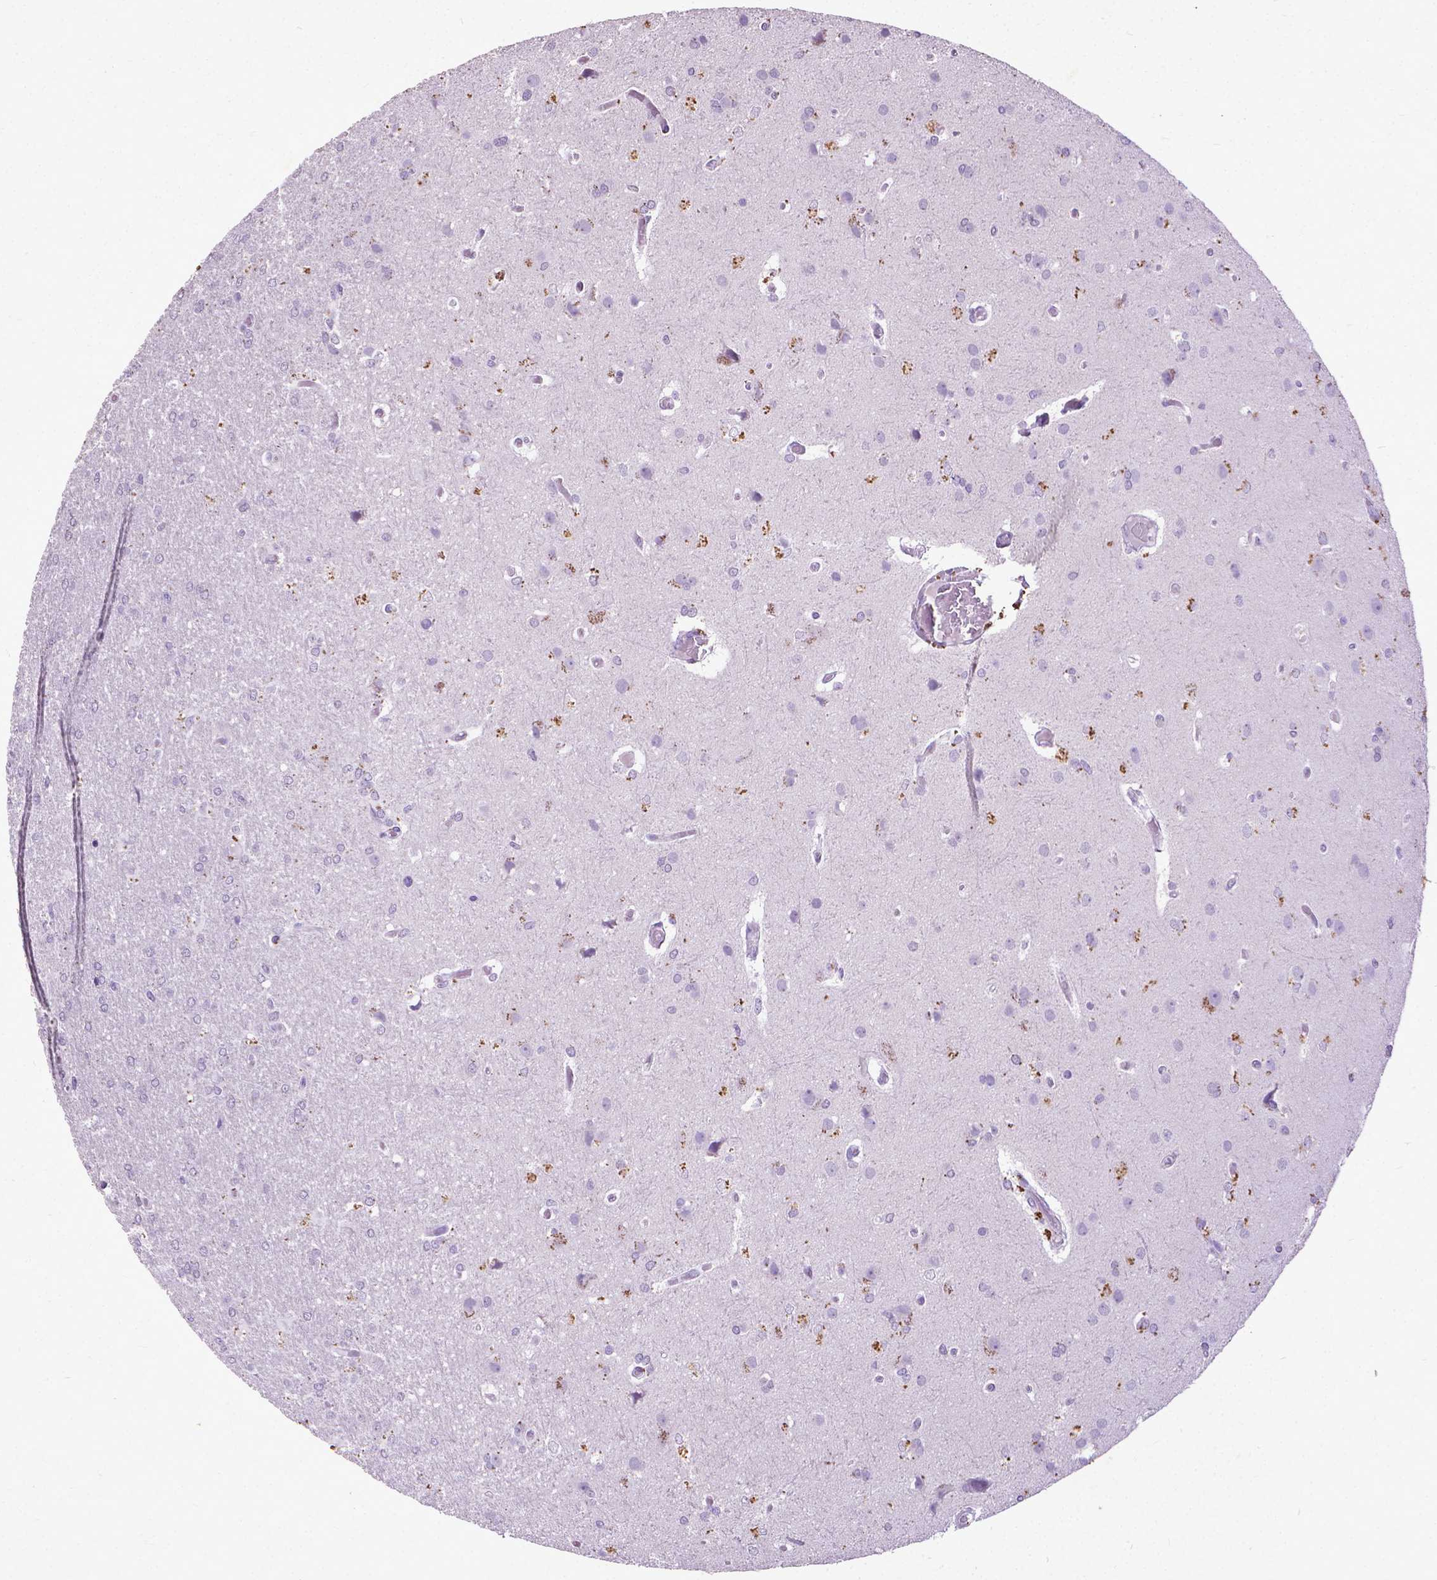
{"staining": {"intensity": "negative", "quantity": "none", "location": "none"}, "tissue": "glioma", "cell_type": "Tumor cells", "image_type": "cancer", "snomed": [{"axis": "morphology", "description": "Glioma, malignant, High grade"}, {"axis": "topography", "description": "Brain"}], "caption": "This is a histopathology image of immunohistochemistry (IHC) staining of malignant high-grade glioma, which shows no positivity in tumor cells. Brightfield microscopy of immunohistochemistry stained with DAB (3,3'-diaminobenzidine) (brown) and hematoxylin (blue), captured at high magnification.", "gene": "KRT5", "patient": {"sex": "male", "age": 68}}